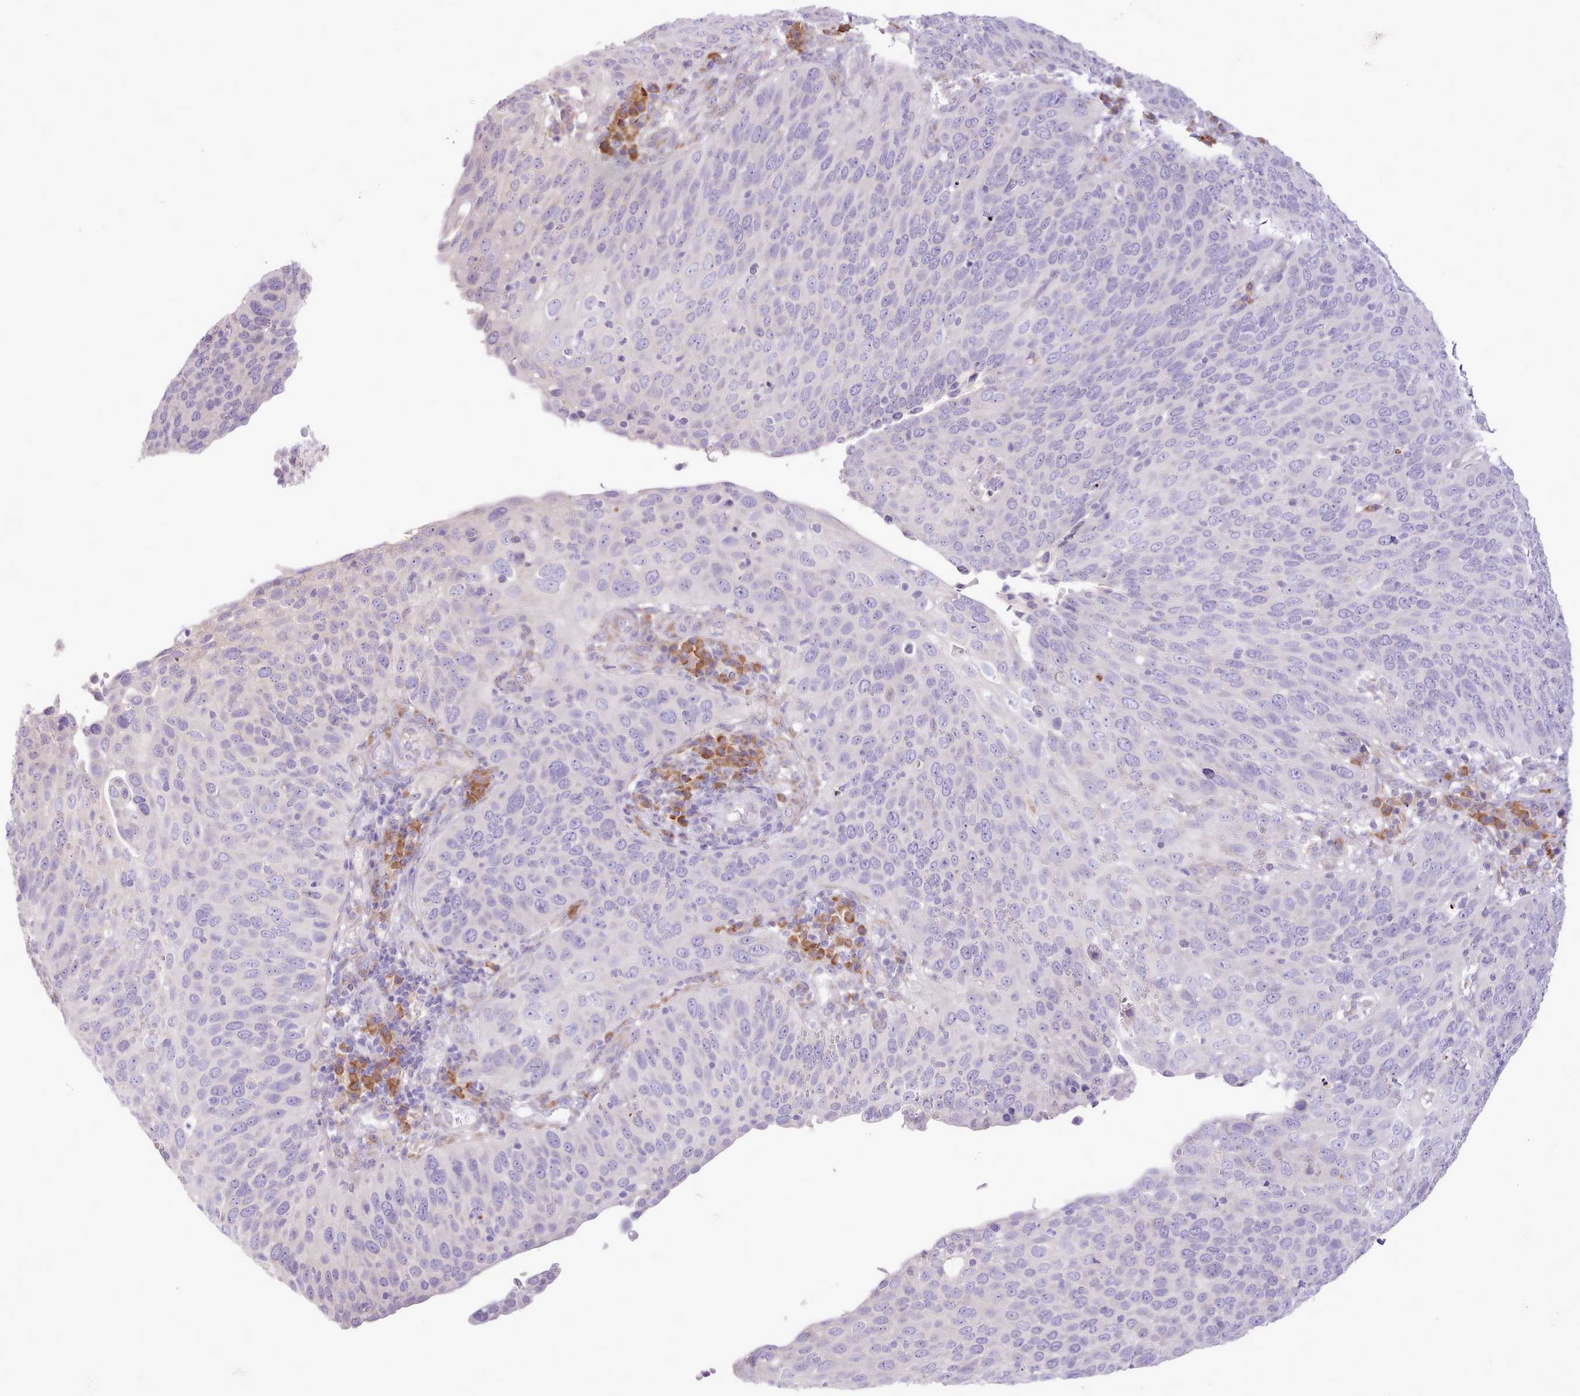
{"staining": {"intensity": "negative", "quantity": "none", "location": "none"}, "tissue": "cervical cancer", "cell_type": "Tumor cells", "image_type": "cancer", "snomed": [{"axis": "morphology", "description": "Squamous cell carcinoma, NOS"}, {"axis": "topography", "description": "Cervix"}], "caption": "Histopathology image shows no protein positivity in tumor cells of cervical cancer tissue.", "gene": "CCL1", "patient": {"sex": "female", "age": 36}}